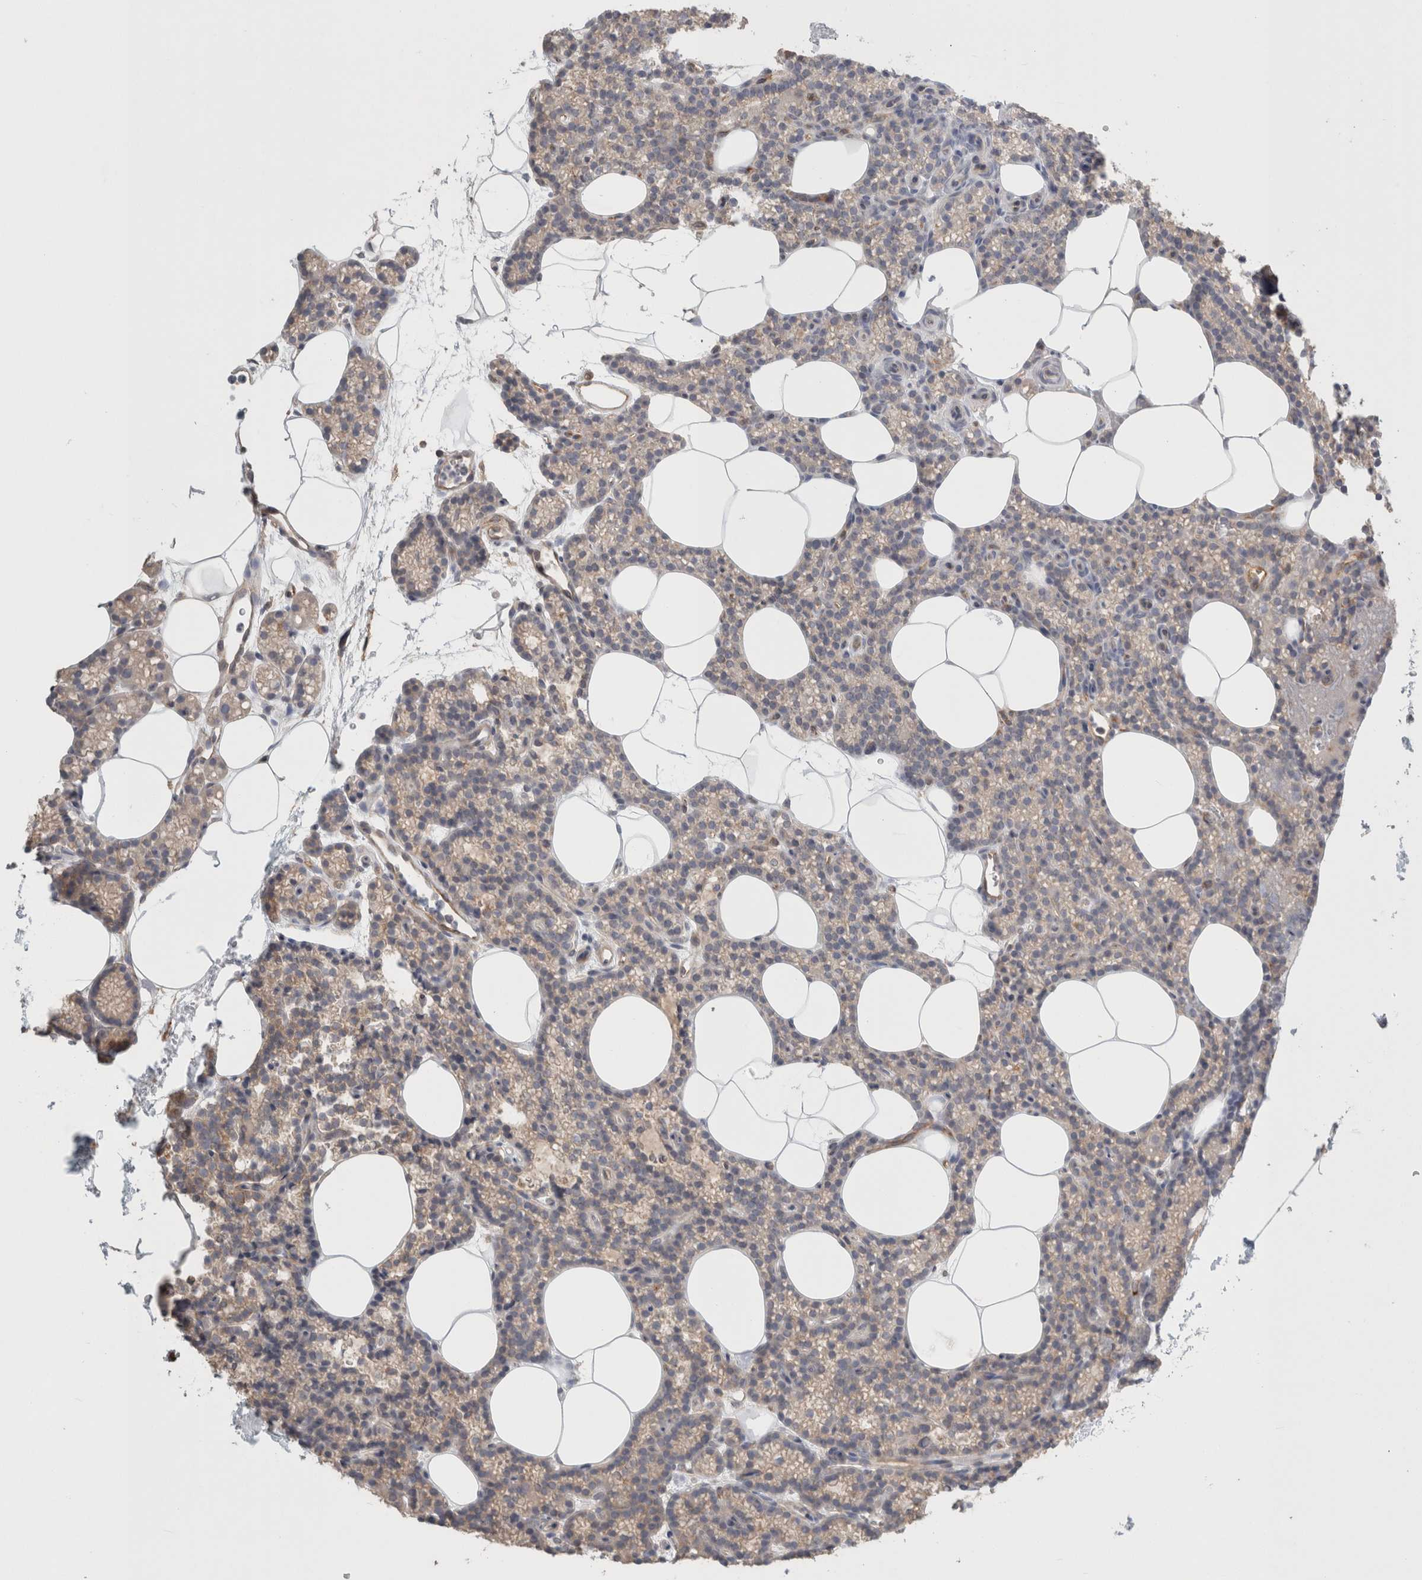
{"staining": {"intensity": "weak", "quantity": "<25%", "location": "cytoplasmic/membranous"}, "tissue": "parathyroid gland", "cell_type": "Glandular cells", "image_type": "normal", "snomed": [{"axis": "morphology", "description": "Normal tissue, NOS"}, {"axis": "topography", "description": "Parathyroid gland"}], "caption": "Image shows no significant protein staining in glandular cells of normal parathyroid gland. (DAB immunohistochemistry, high magnification).", "gene": "RASAL2", "patient": {"sex": "male", "age": 58}}